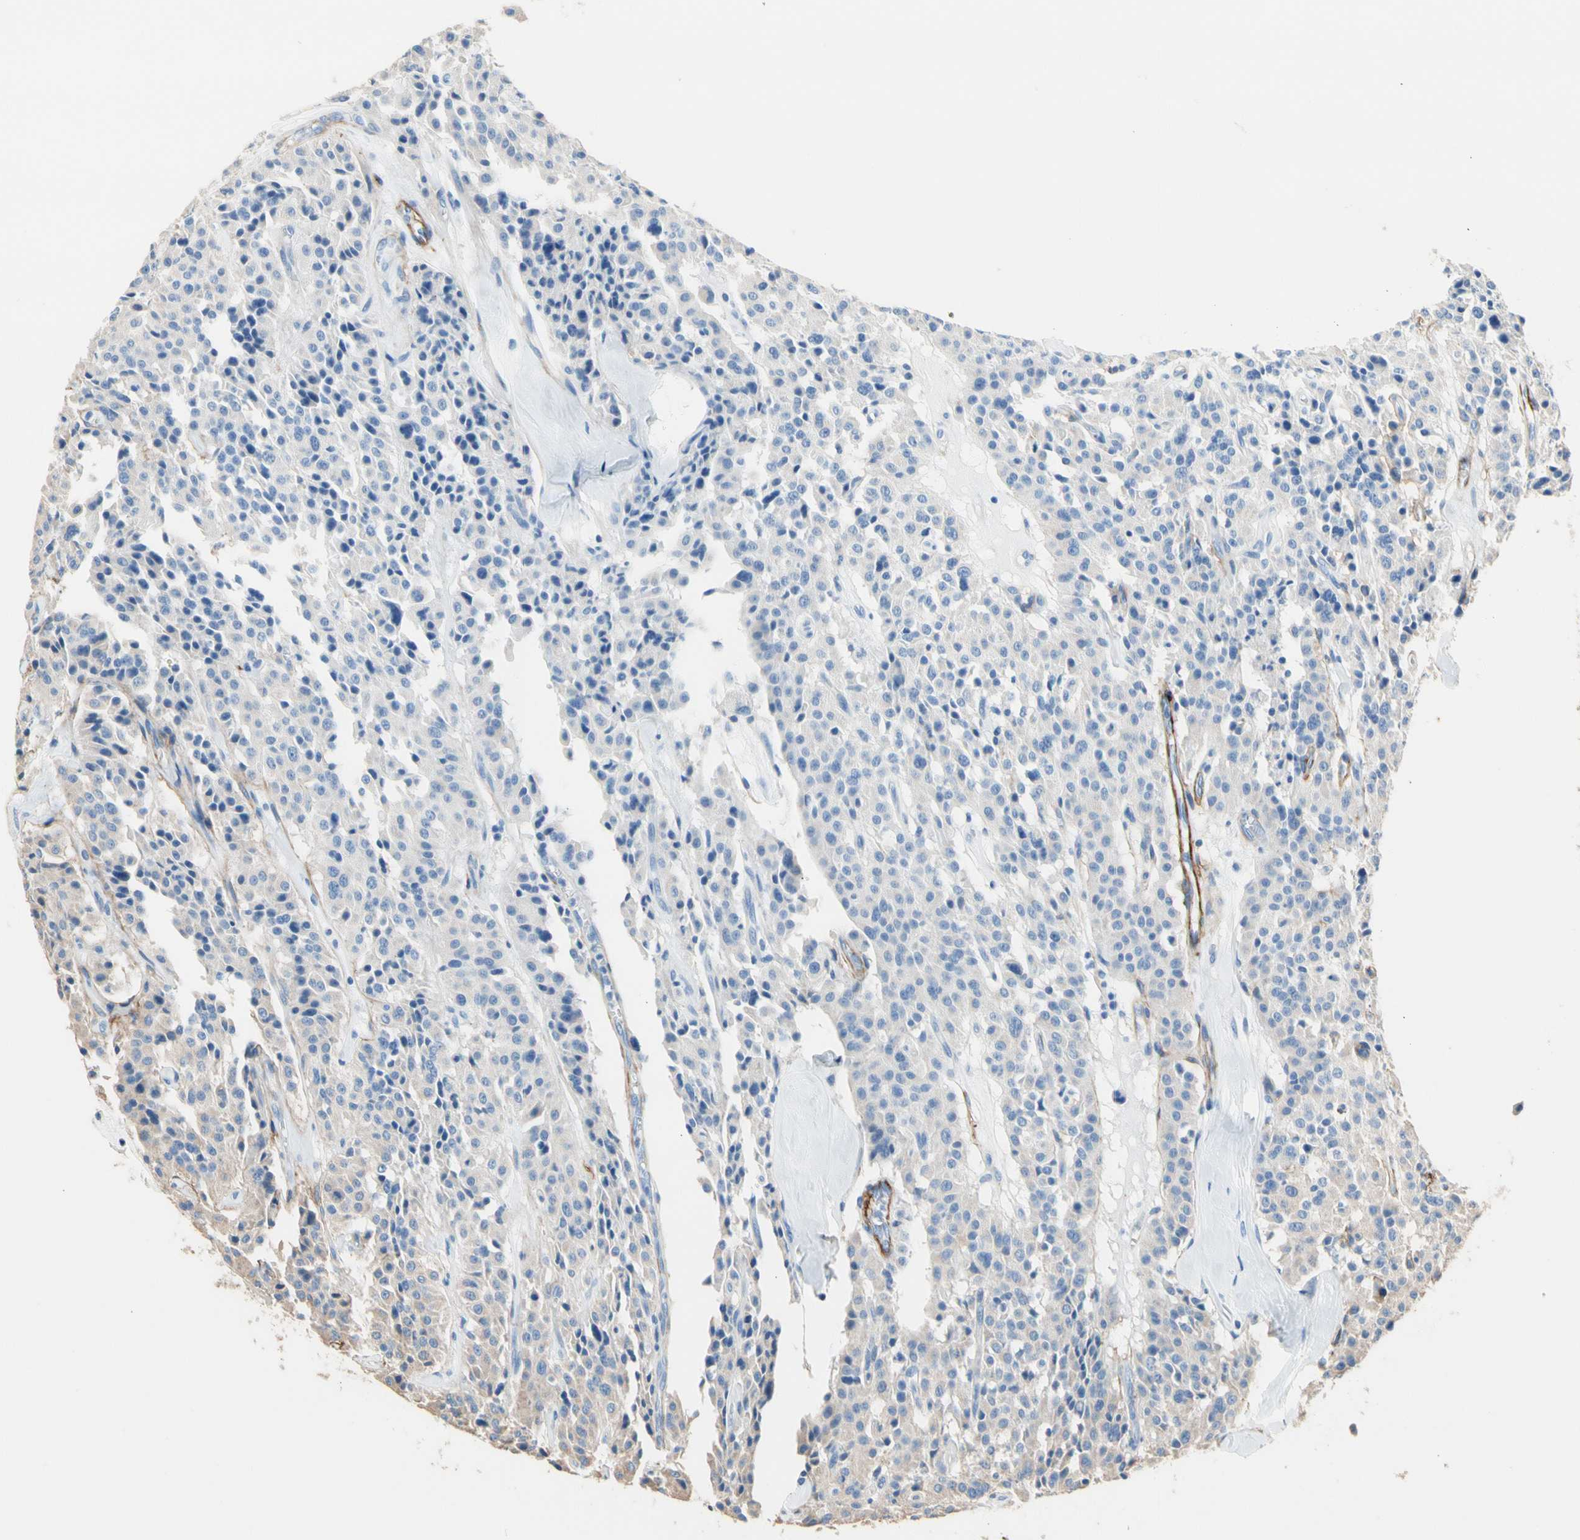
{"staining": {"intensity": "weak", "quantity": "25%-75%", "location": "cytoplasmic/membranous"}, "tissue": "carcinoid", "cell_type": "Tumor cells", "image_type": "cancer", "snomed": [{"axis": "morphology", "description": "Carcinoid, malignant, NOS"}, {"axis": "topography", "description": "Lung"}], "caption": "DAB immunohistochemical staining of malignant carcinoid demonstrates weak cytoplasmic/membranous protein expression in about 25%-75% of tumor cells.", "gene": "SUSD2", "patient": {"sex": "male", "age": 30}}